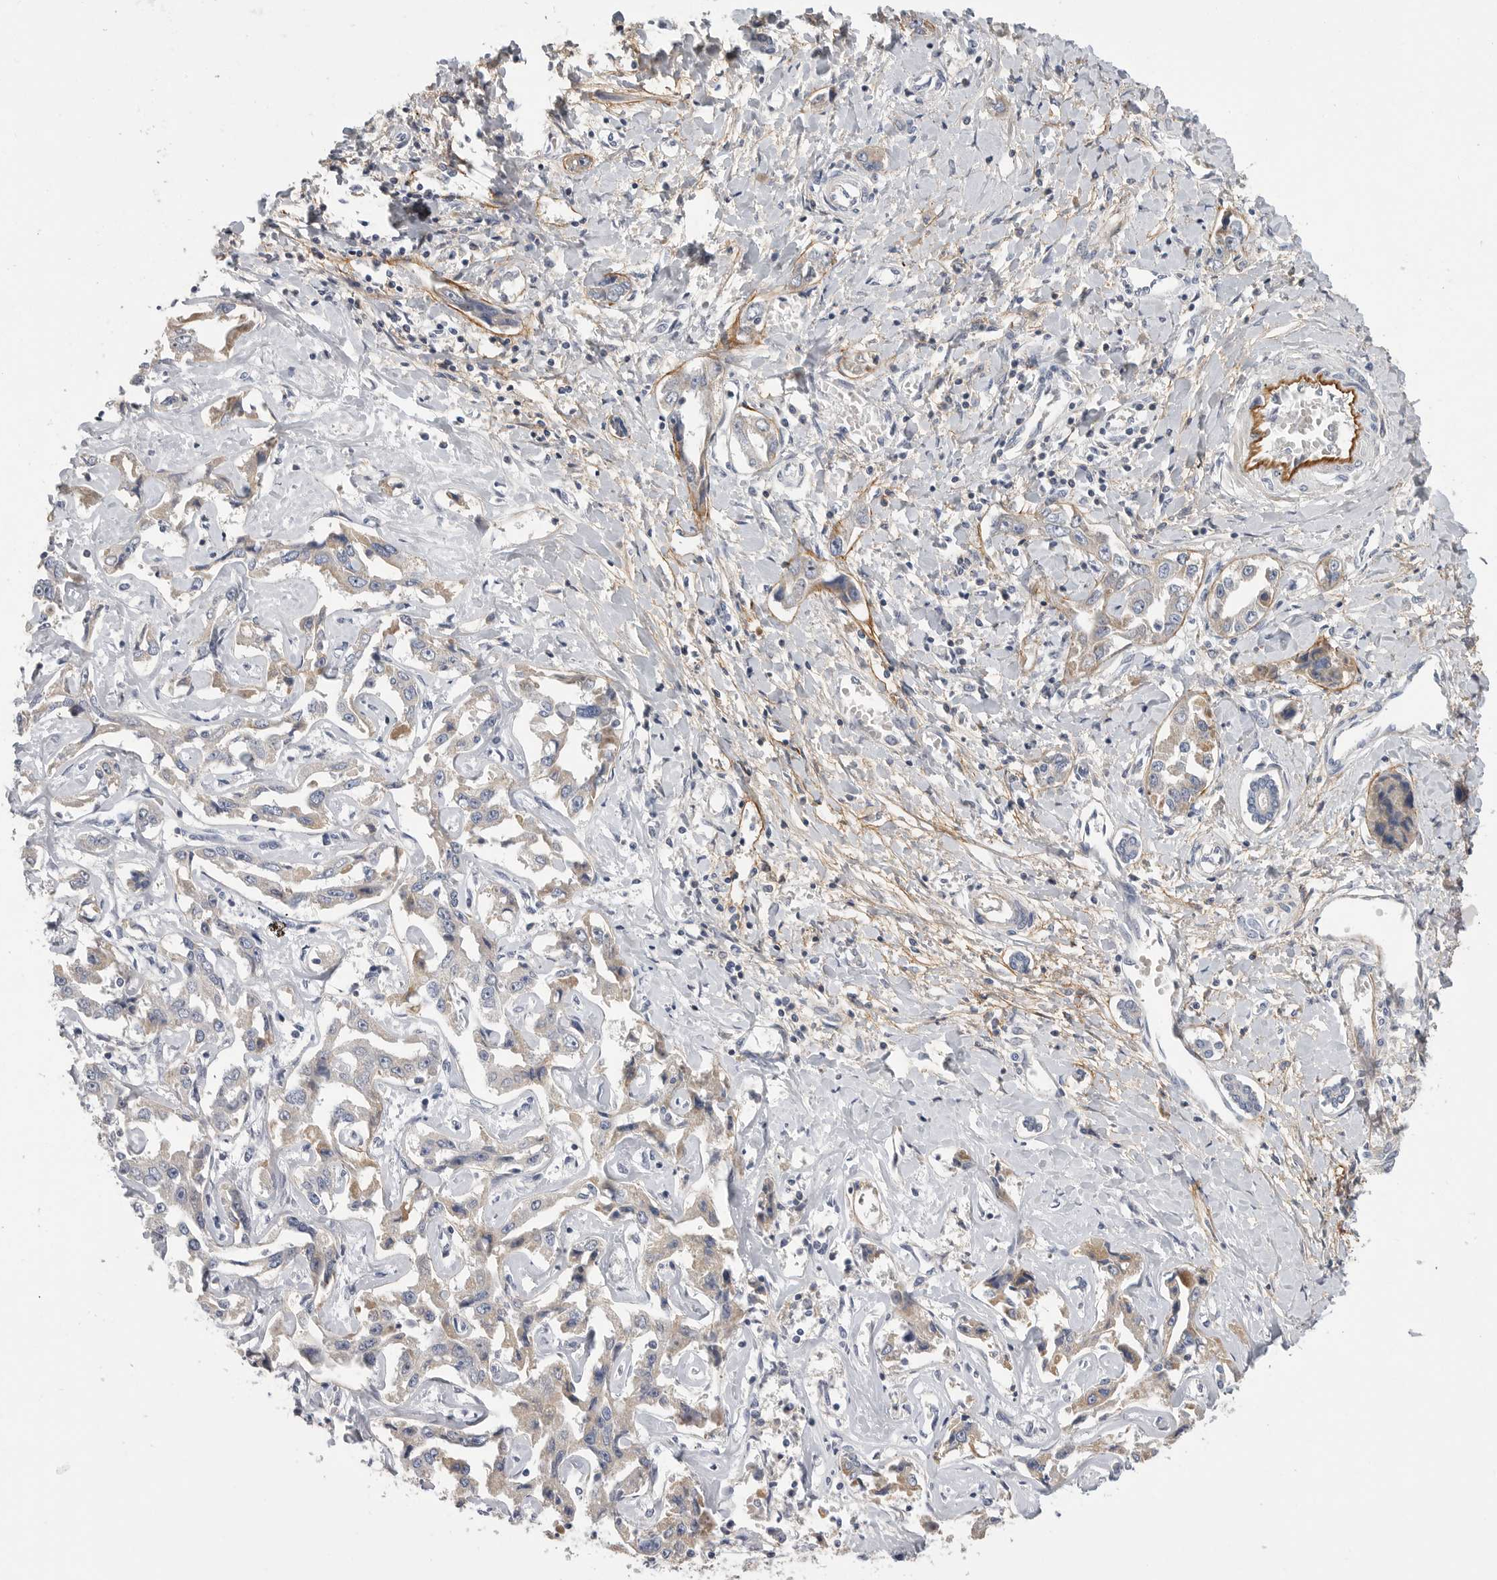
{"staining": {"intensity": "weak", "quantity": "25%-75%", "location": "cytoplasmic/membranous"}, "tissue": "liver cancer", "cell_type": "Tumor cells", "image_type": "cancer", "snomed": [{"axis": "morphology", "description": "Cholangiocarcinoma"}, {"axis": "topography", "description": "Liver"}], "caption": "The histopathology image displays immunohistochemical staining of liver cholangiocarcinoma. There is weak cytoplasmic/membranous staining is present in about 25%-75% of tumor cells.", "gene": "SDC3", "patient": {"sex": "male", "age": 59}}